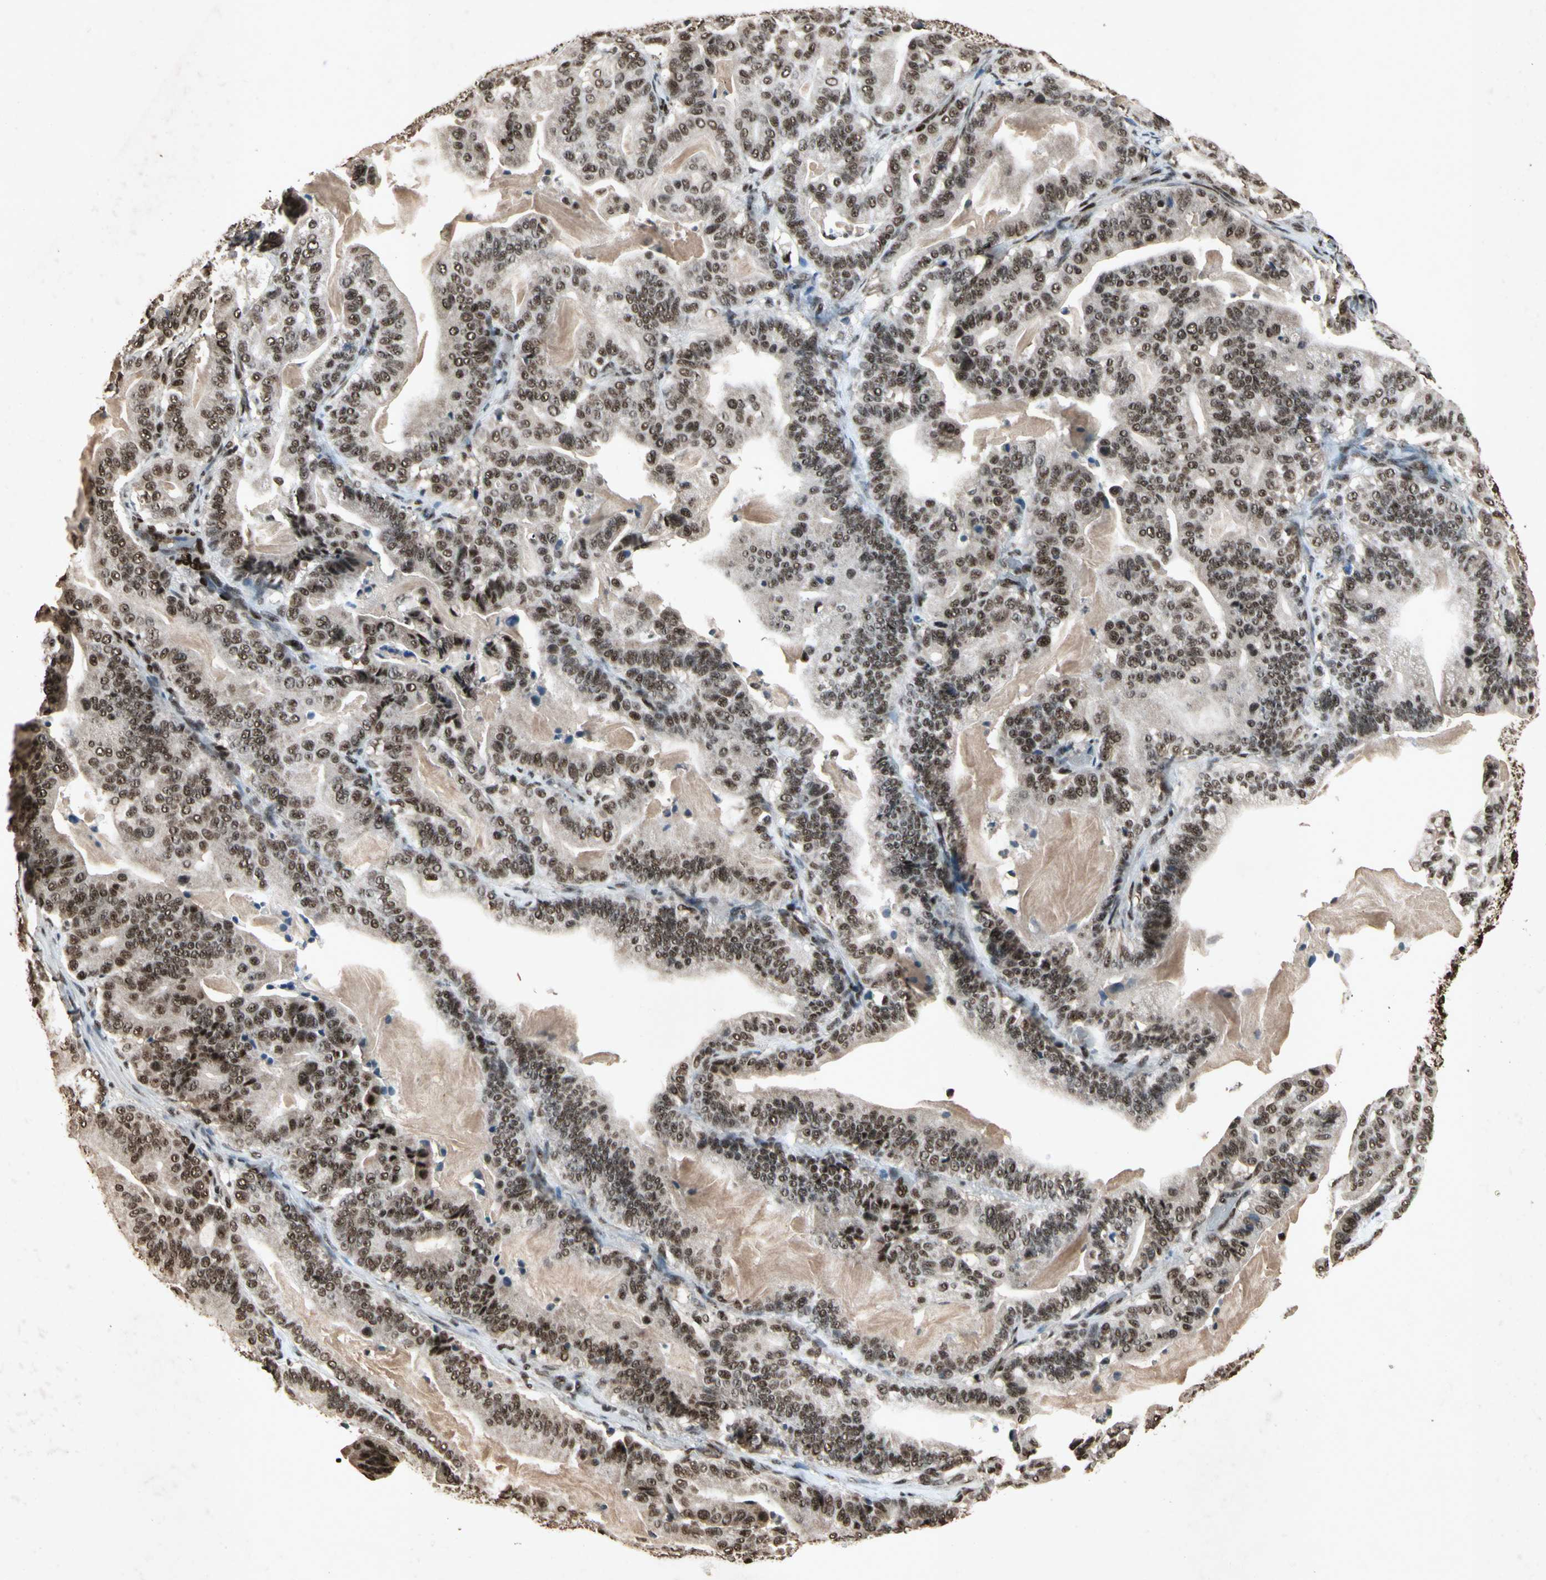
{"staining": {"intensity": "strong", "quantity": ">75%", "location": "nuclear"}, "tissue": "pancreatic cancer", "cell_type": "Tumor cells", "image_type": "cancer", "snomed": [{"axis": "morphology", "description": "Adenocarcinoma, NOS"}, {"axis": "topography", "description": "Pancreas"}], "caption": "Brown immunohistochemical staining in adenocarcinoma (pancreatic) exhibits strong nuclear expression in about >75% of tumor cells.", "gene": "TBX2", "patient": {"sex": "male", "age": 63}}